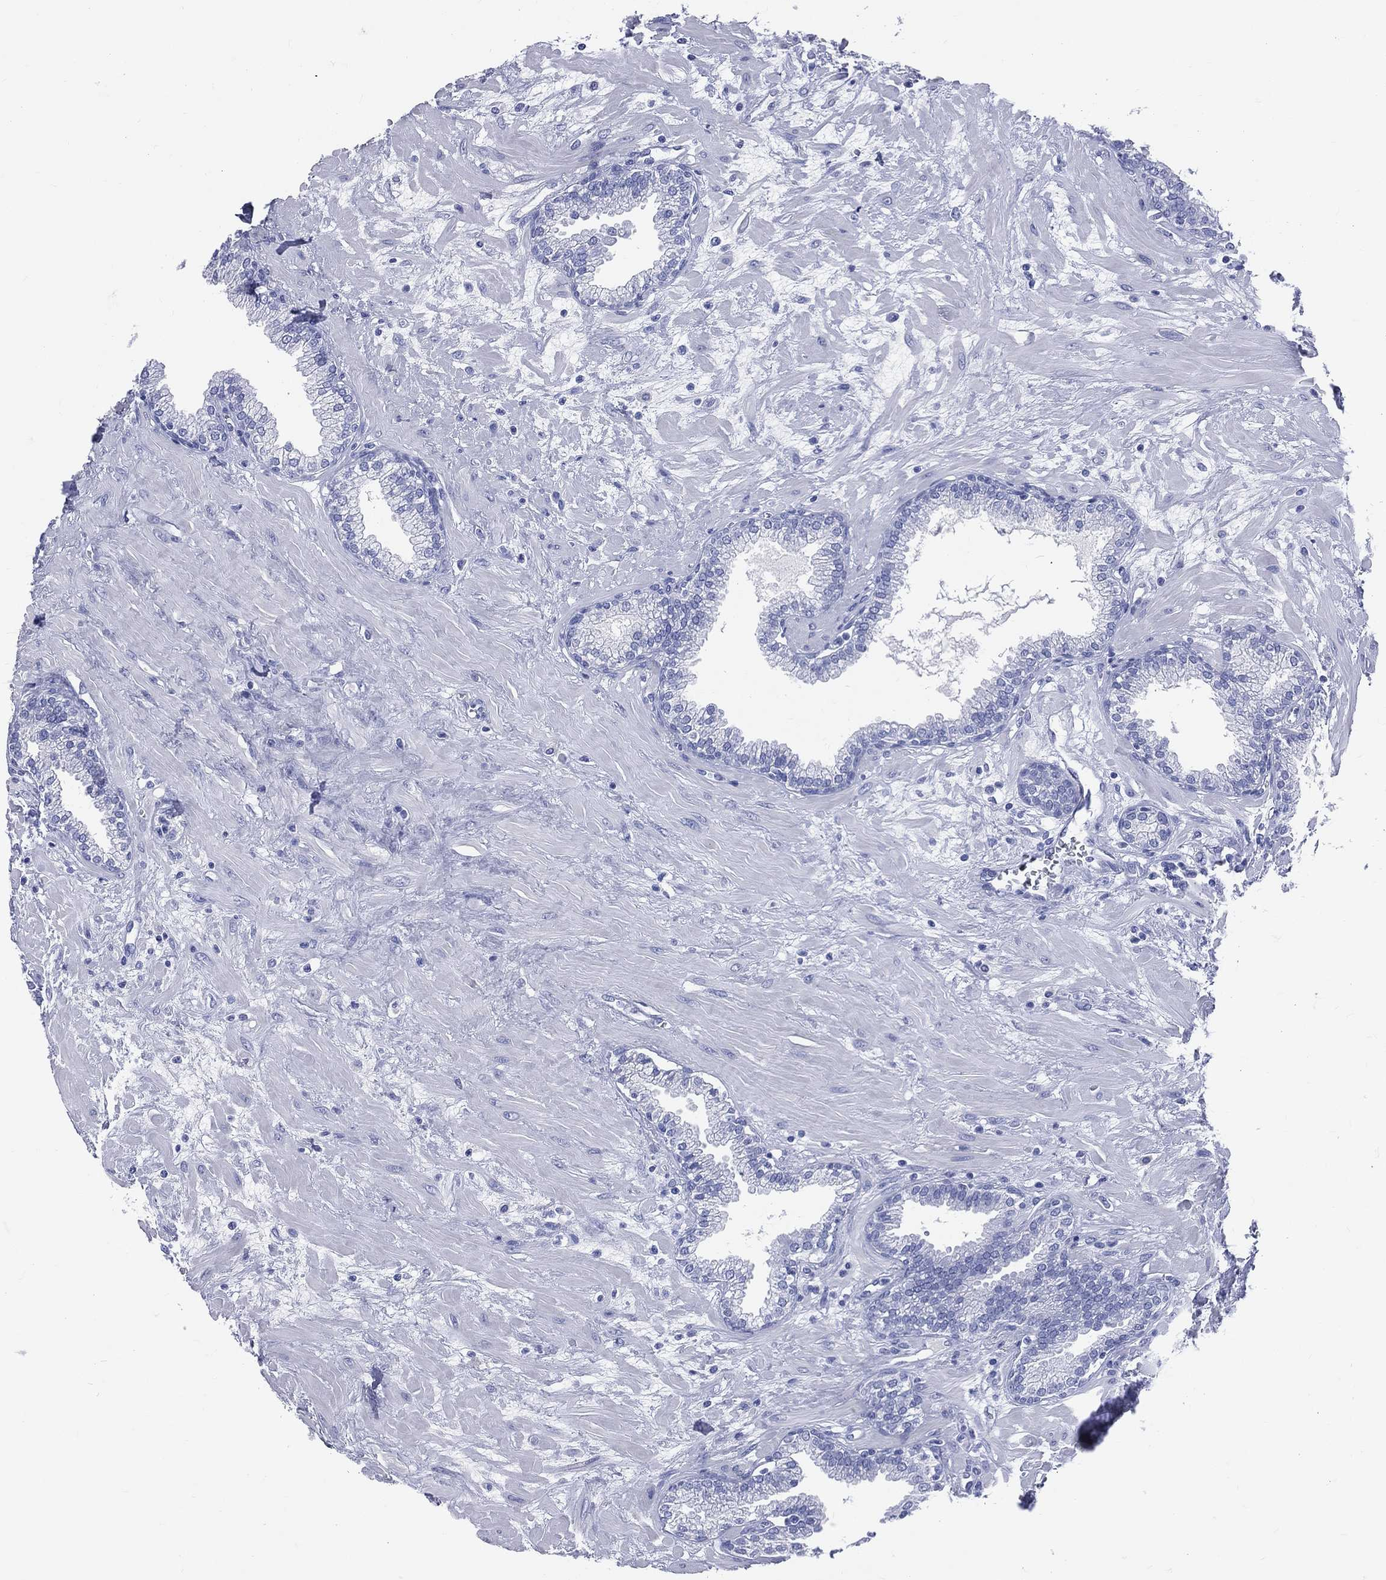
{"staining": {"intensity": "negative", "quantity": "none", "location": "none"}, "tissue": "prostate", "cell_type": "Glandular cells", "image_type": "normal", "snomed": [{"axis": "morphology", "description": "Normal tissue, NOS"}, {"axis": "topography", "description": "Prostate"}], "caption": "Glandular cells show no significant protein staining in benign prostate. (Brightfield microscopy of DAB (3,3'-diaminobenzidine) immunohistochemistry at high magnification).", "gene": "CYLC1", "patient": {"sex": "male", "age": 64}}